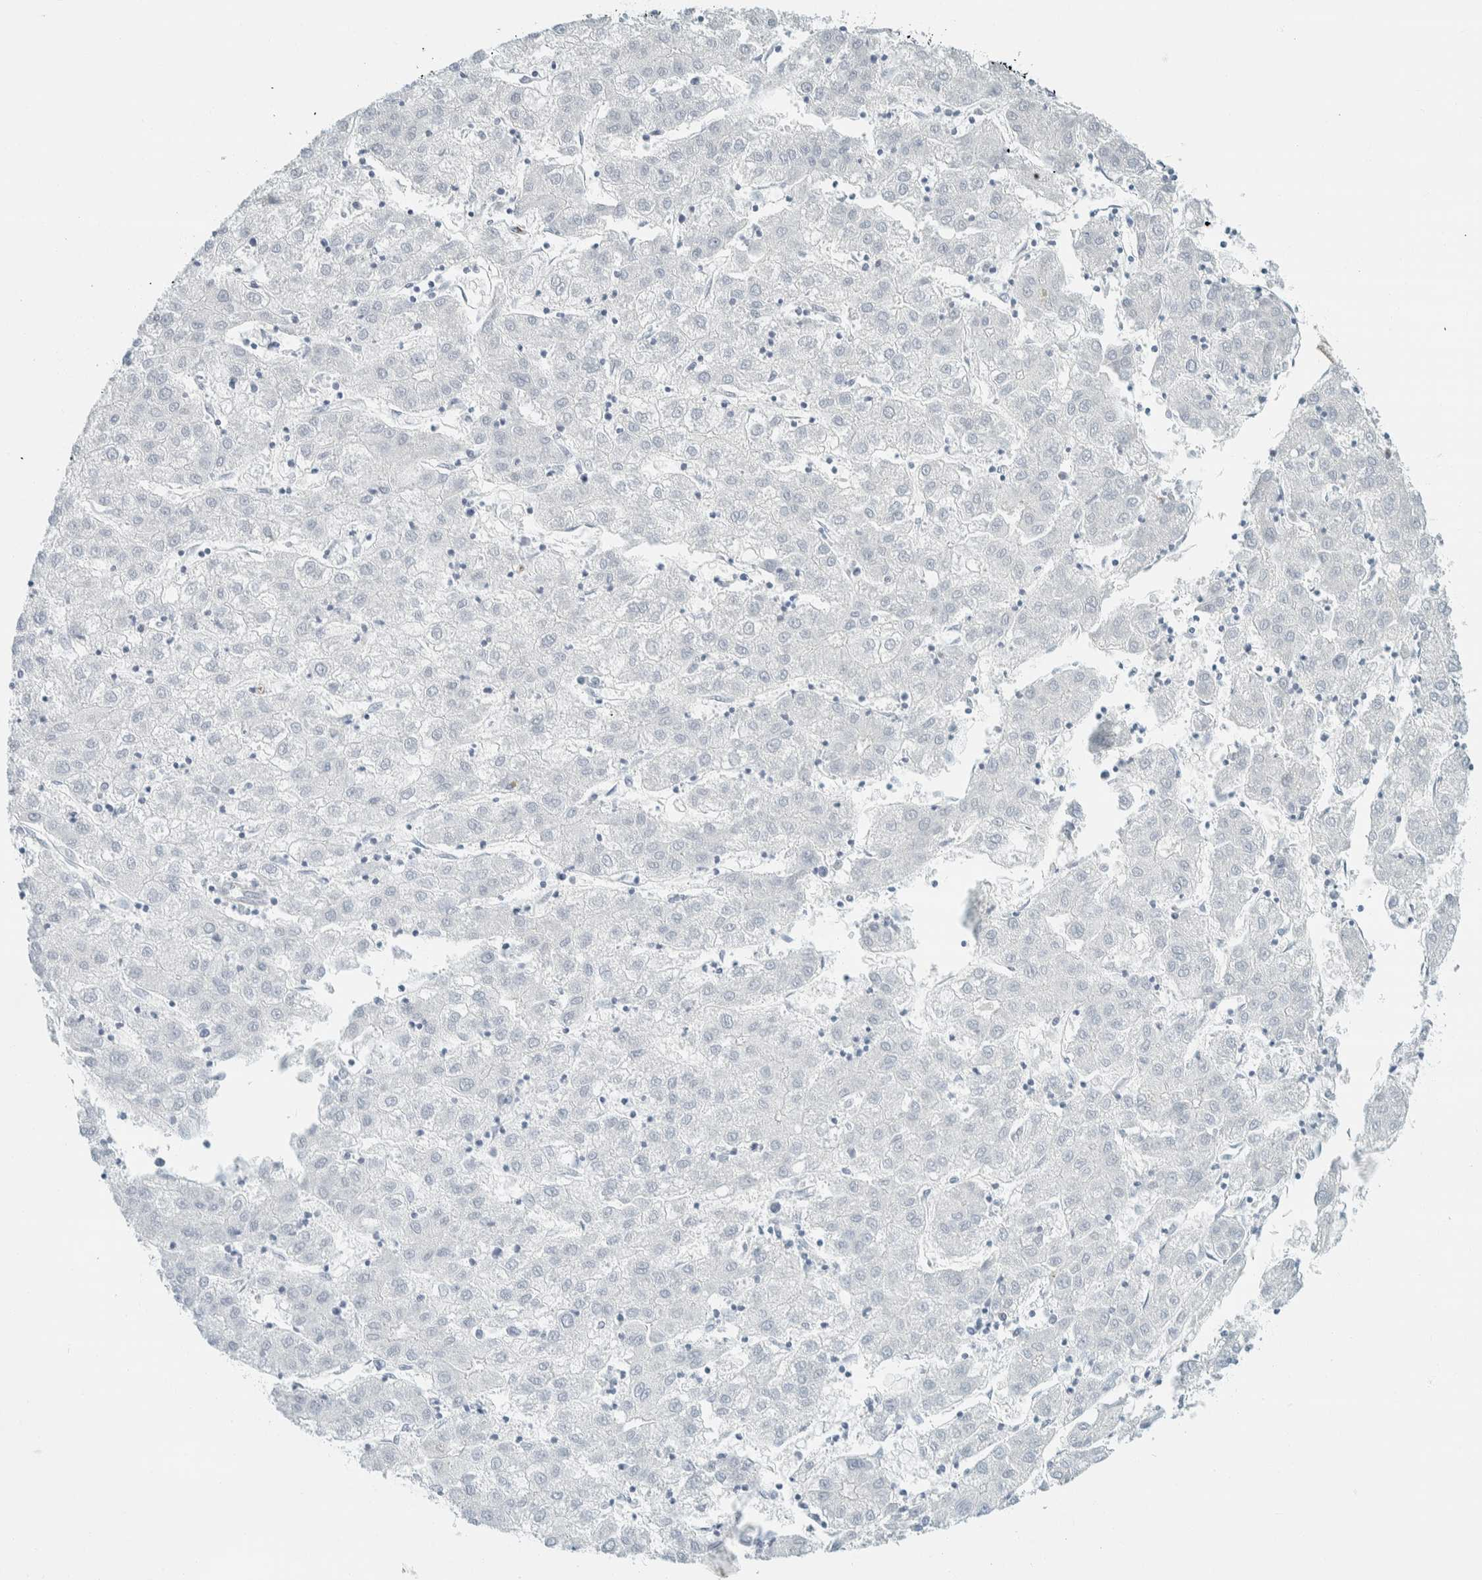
{"staining": {"intensity": "negative", "quantity": "none", "location": "none"}, "tissue": "liver cancer", "cell_type": "Tumor cells", "image_type": "cancer", "snomed": [{"axis": "morphology", "description": "Carcinoma, Hepatocellular, NOS"}, {"axis": "topography", "description": "Liver"}], "caption": "A high-resolution image shows immunohistochemistry (IHC) staining of liver cancer (hepatocellular carcinoma), which demonstrates no significant expression in tumor cells. (Stains: DAB (3,3'-diaminobenzidine) immunohistochemistry with hematoxylin counter stain, Microscopy: brightfield microscopy at high magnification).", "gene": "ARHGAP27", "patient": {"sex": "male", "age": 72}}